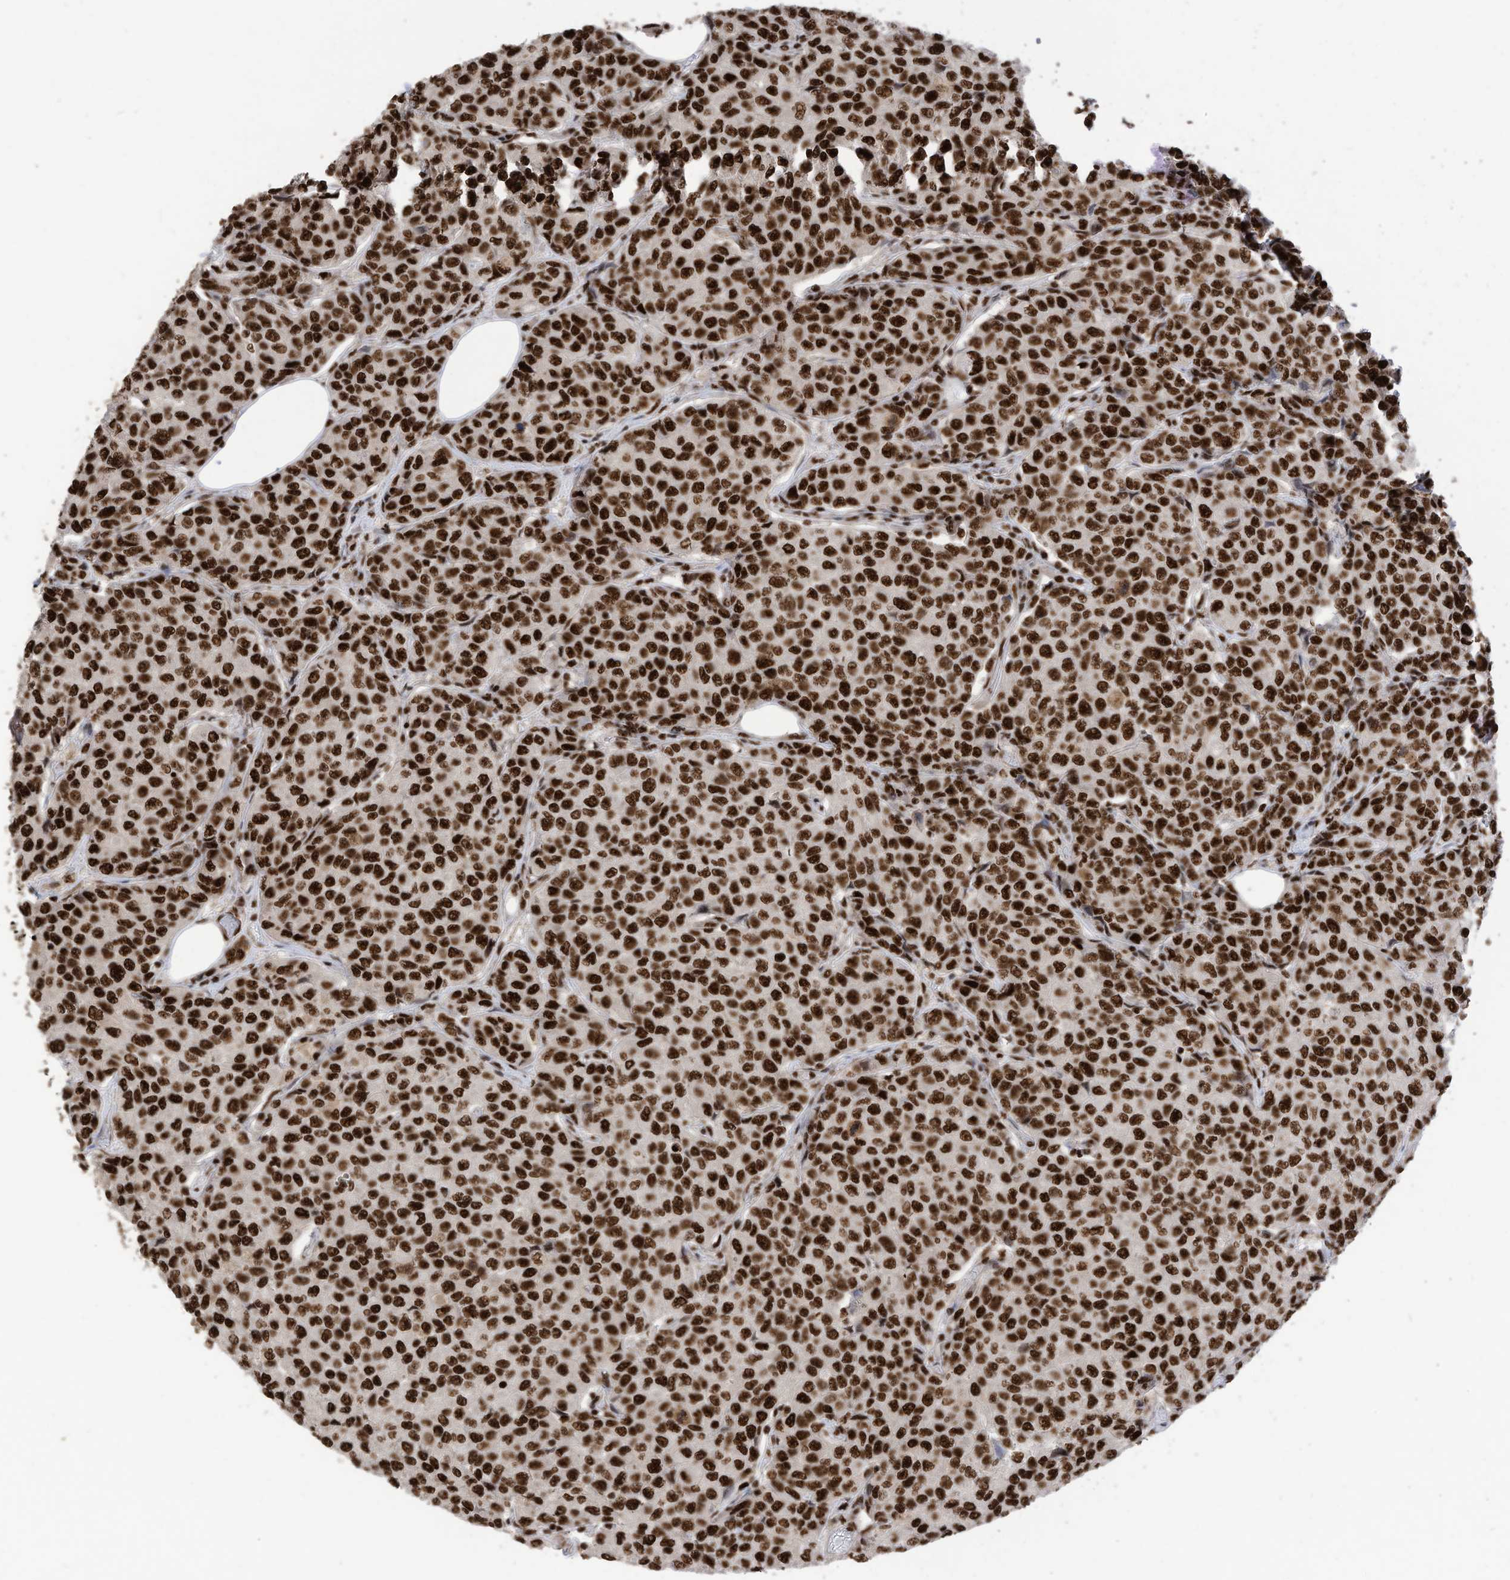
{"staining": {"intensity": "strong", "quantity": ">75%", "location": "nuclear"}, "tissue": "breast cancer", "cell_type": "Tumor cells", "image_type": "cancer", "snomed": [{"axis": "morphology", "description": "Duct carcinoma"}, {"axis": "topography", "description": "Breast"}], "caption": "A brown stain labels strong nuclear expression of a protein in breast cancer tumor cells. (brown staining indicates protein expression, while blue staining denotes nuclei).", "gene": "SF3A3", "patient": {"sex": "female", "age": 55}}